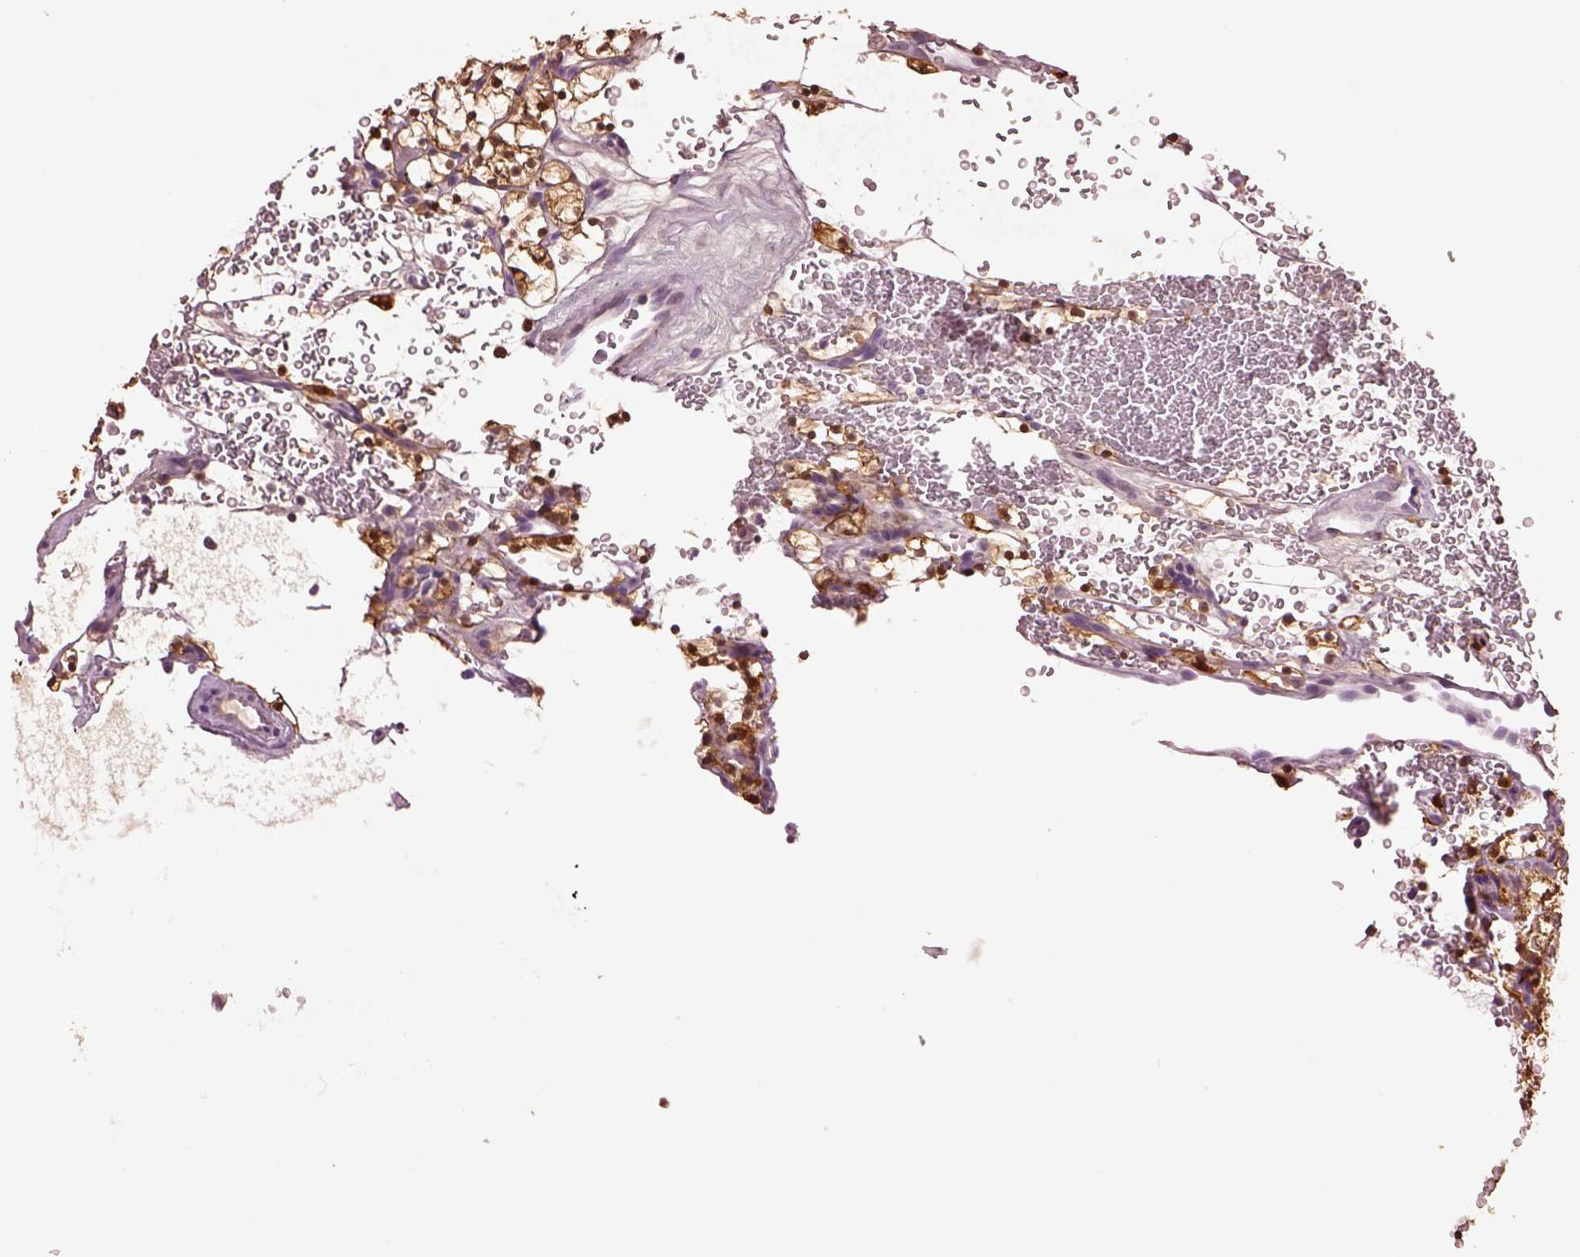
{"staining": {"intensity": "strong", "quantity": ">75%", "location": "cytoplasmic/membranous,nuclear"}, "tissue": "renal cancer", "cell_type": "Tumor cells", "image_type": "cancer", "snomed": [{"axis": "morphology", "description": "Adenocarcinoma, NOS"}, {"axis": "topography", "description": "Kidney"}], "caption": "A photomicrograph of human renal cancer stained for a protein demonstrates strong cytoplasmic/membranous and nuclear brown staining in tumor cells.", "gene": "CLPSL1", "patient": {"sex": "female", "age": 64}}